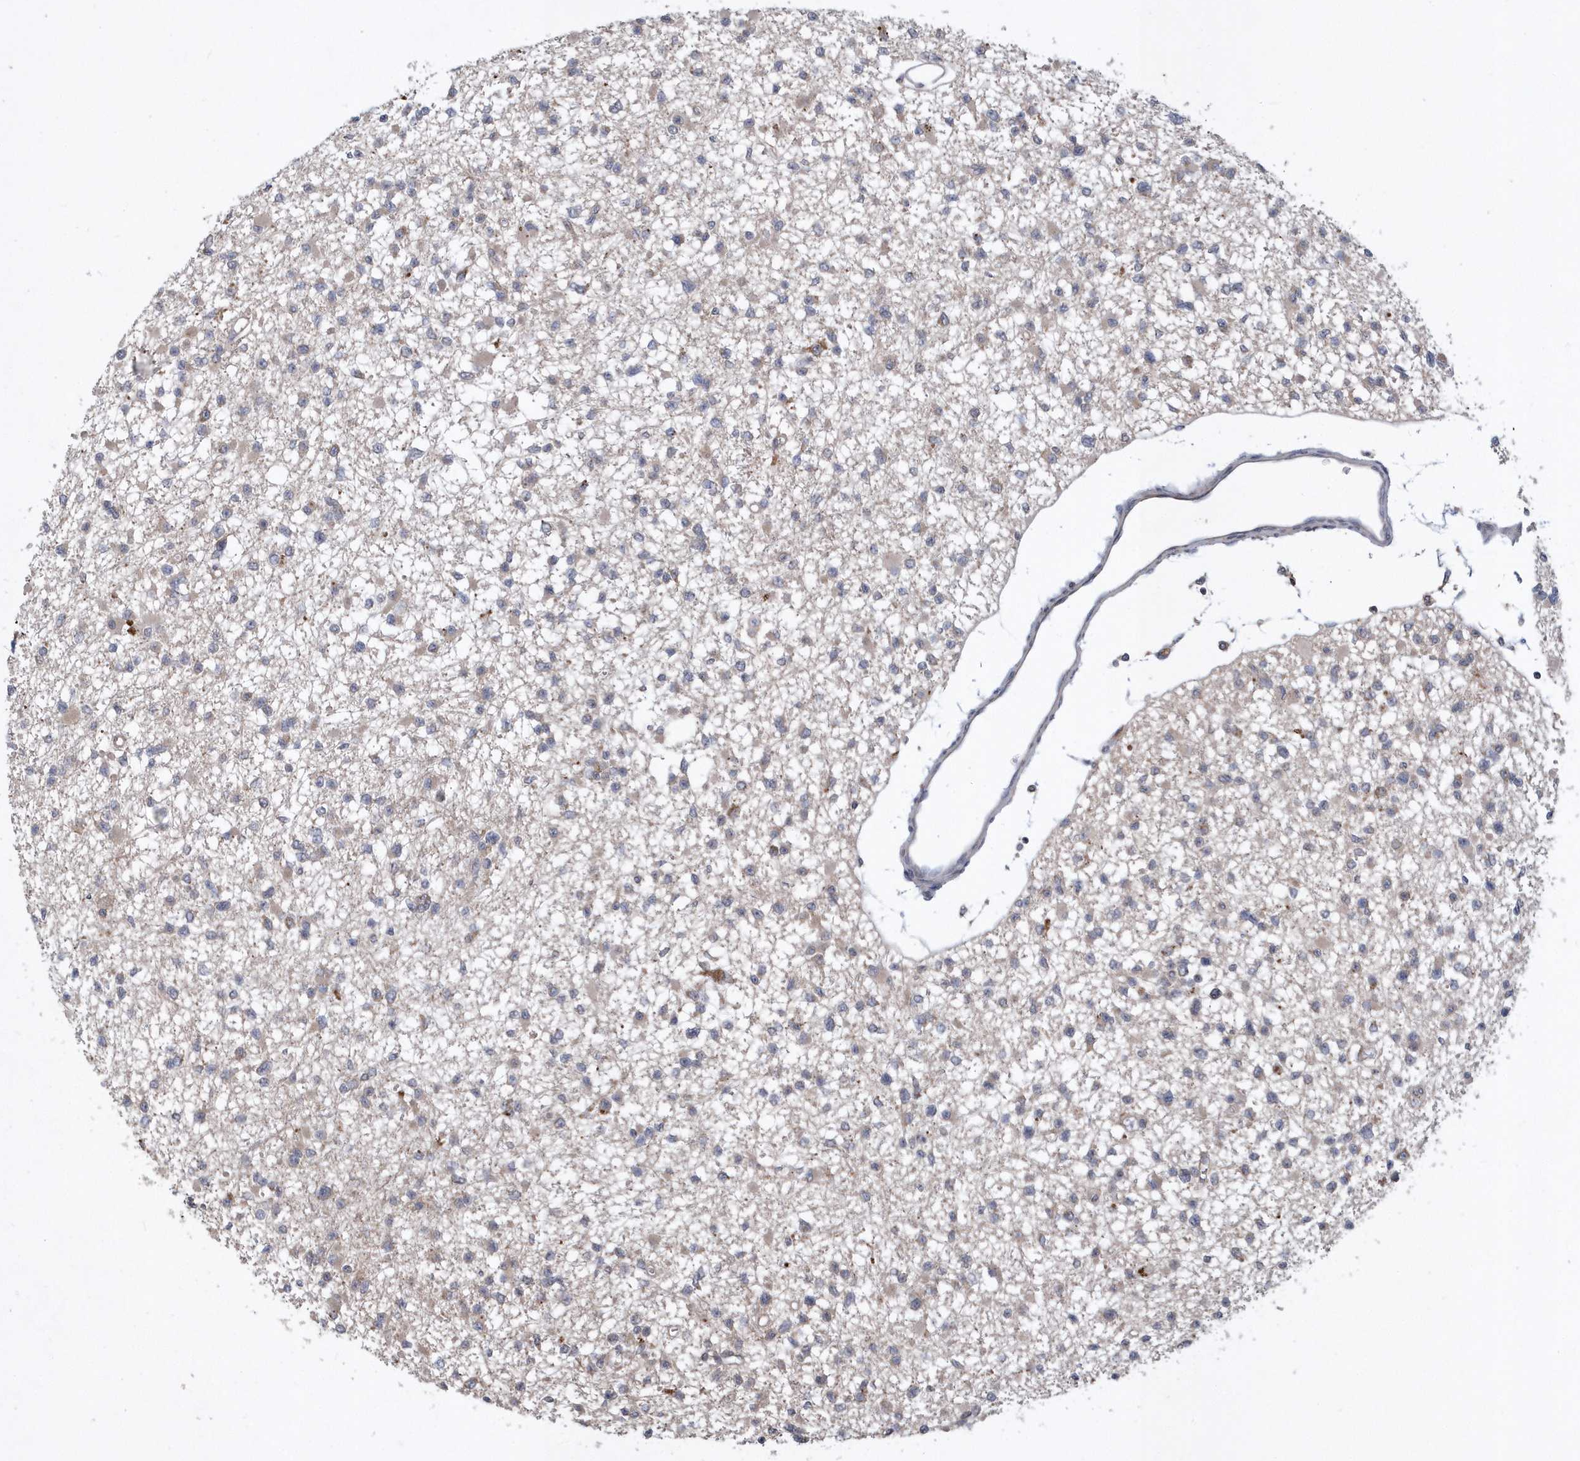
{"staining": {"intensity": "negative", "quantity": "none", "location": "none"}, "tissue": "glioma", "cell_type": "Tumor cells", "image_type": "cancer", "snomed": [{"axis": "morphology", "description": "Glioma, malignant, Low grade"}, {"axis": "topography", "description": "Brain"}], "caption": "Immunohistochemical staining of glioma shows no significant positivity in tumor cells. The staining is performed using DAB brown chromogen with nuclei counter-stained in using hematoxylin.", "gene": "HMGCS1", "patient": {"sex": "female", "age": 22}}